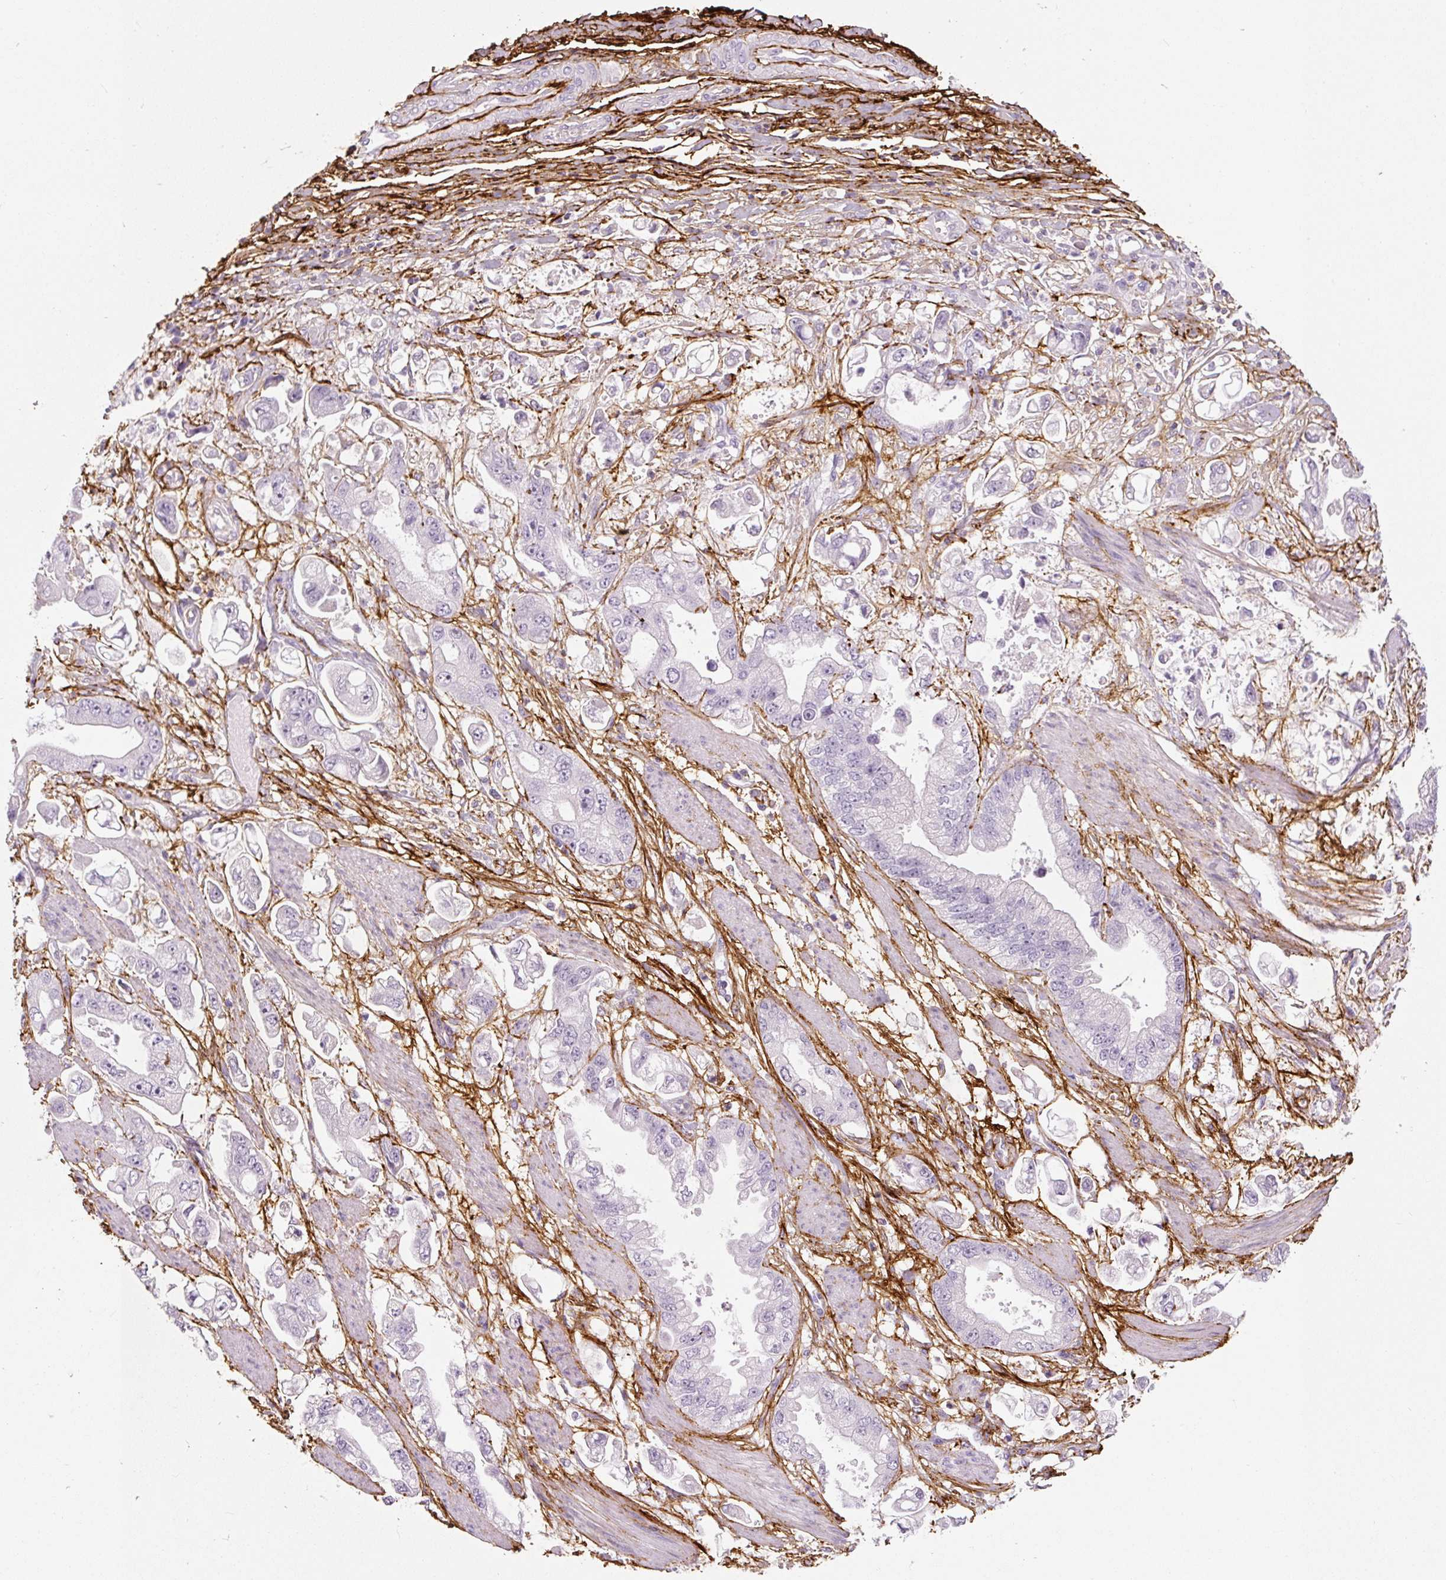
{"staining": {"intensity": "negative", "quantity": "none", "location": "none"}, "tissue": "stomach cancer", "cell_type": "Tumor cells", "image_type": "cancer", "snomed": [{"axis": "morphology", "description": "Adenocarcinoma, NOS"}, {"axis": "topography", "description": "Stomach"}], "caption": "This is an IHC image of adenocarcinoma (stomach). There is no expression in tumor cells.", "gene": "FBN1", "patient": {"sex": "male", "age": 62}}